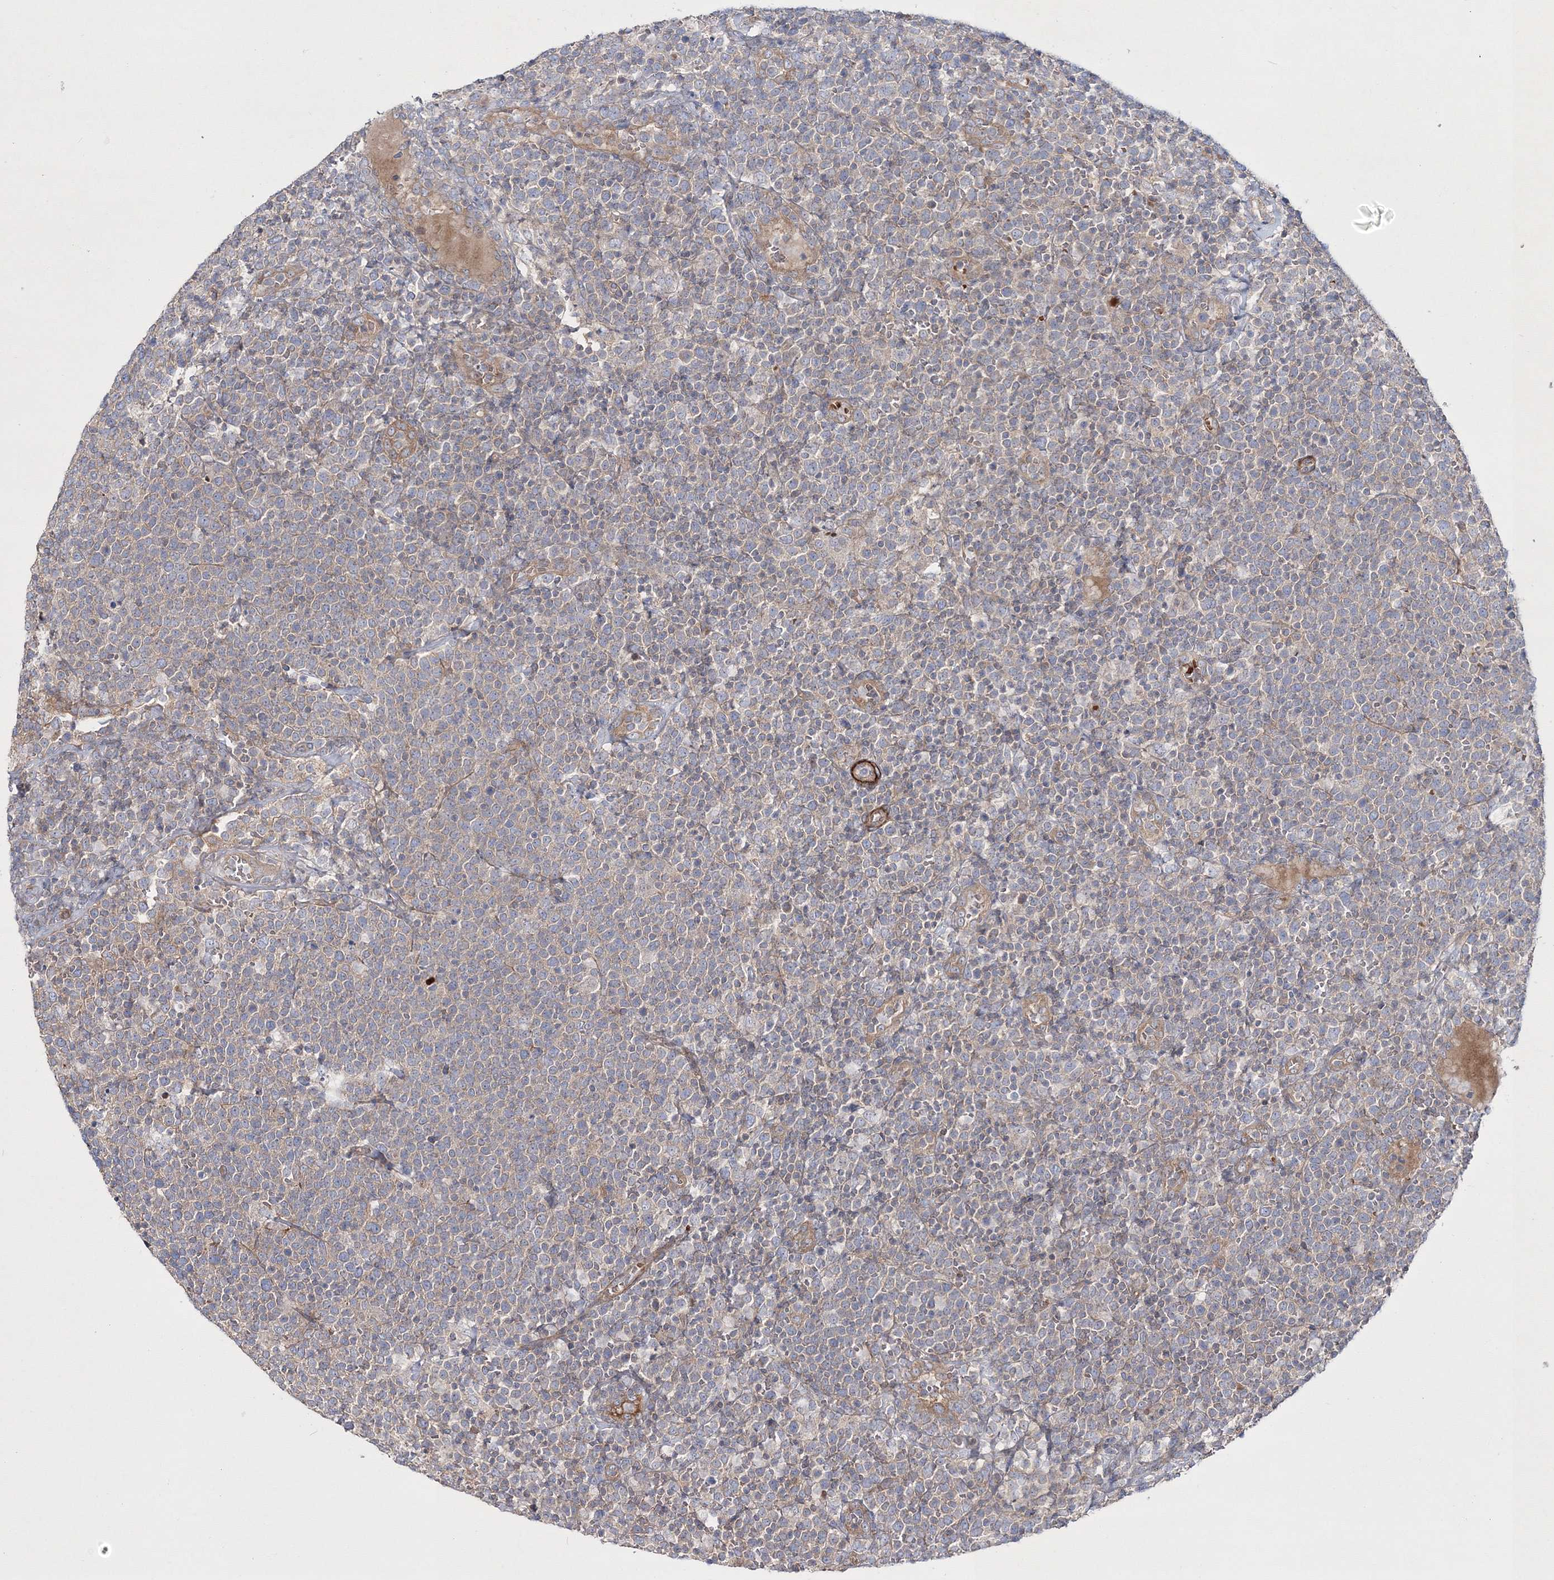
{"staining": {"intensity": "negative", "quantity": "none", "location": "none"}, "tissue": "lymphoma", "cell_type": "Tumor cells", "image_type": "cancer", "snomed": [{"axis": "morphology", "description": "Malignant lymphoma, non-Hodgkin's type, High grade"}, {"axis": "topography", "description": "Lymph node"}], "caption": "This is a photomicrograph of immunohistochemistry (IHC) staining of malignant lymphoma, non-Hodgkin's type (high-grade), which shows no staining in tumor cells.", "gene": "ZSWIM6", "patient": {"sex": "male", "age": 61}}